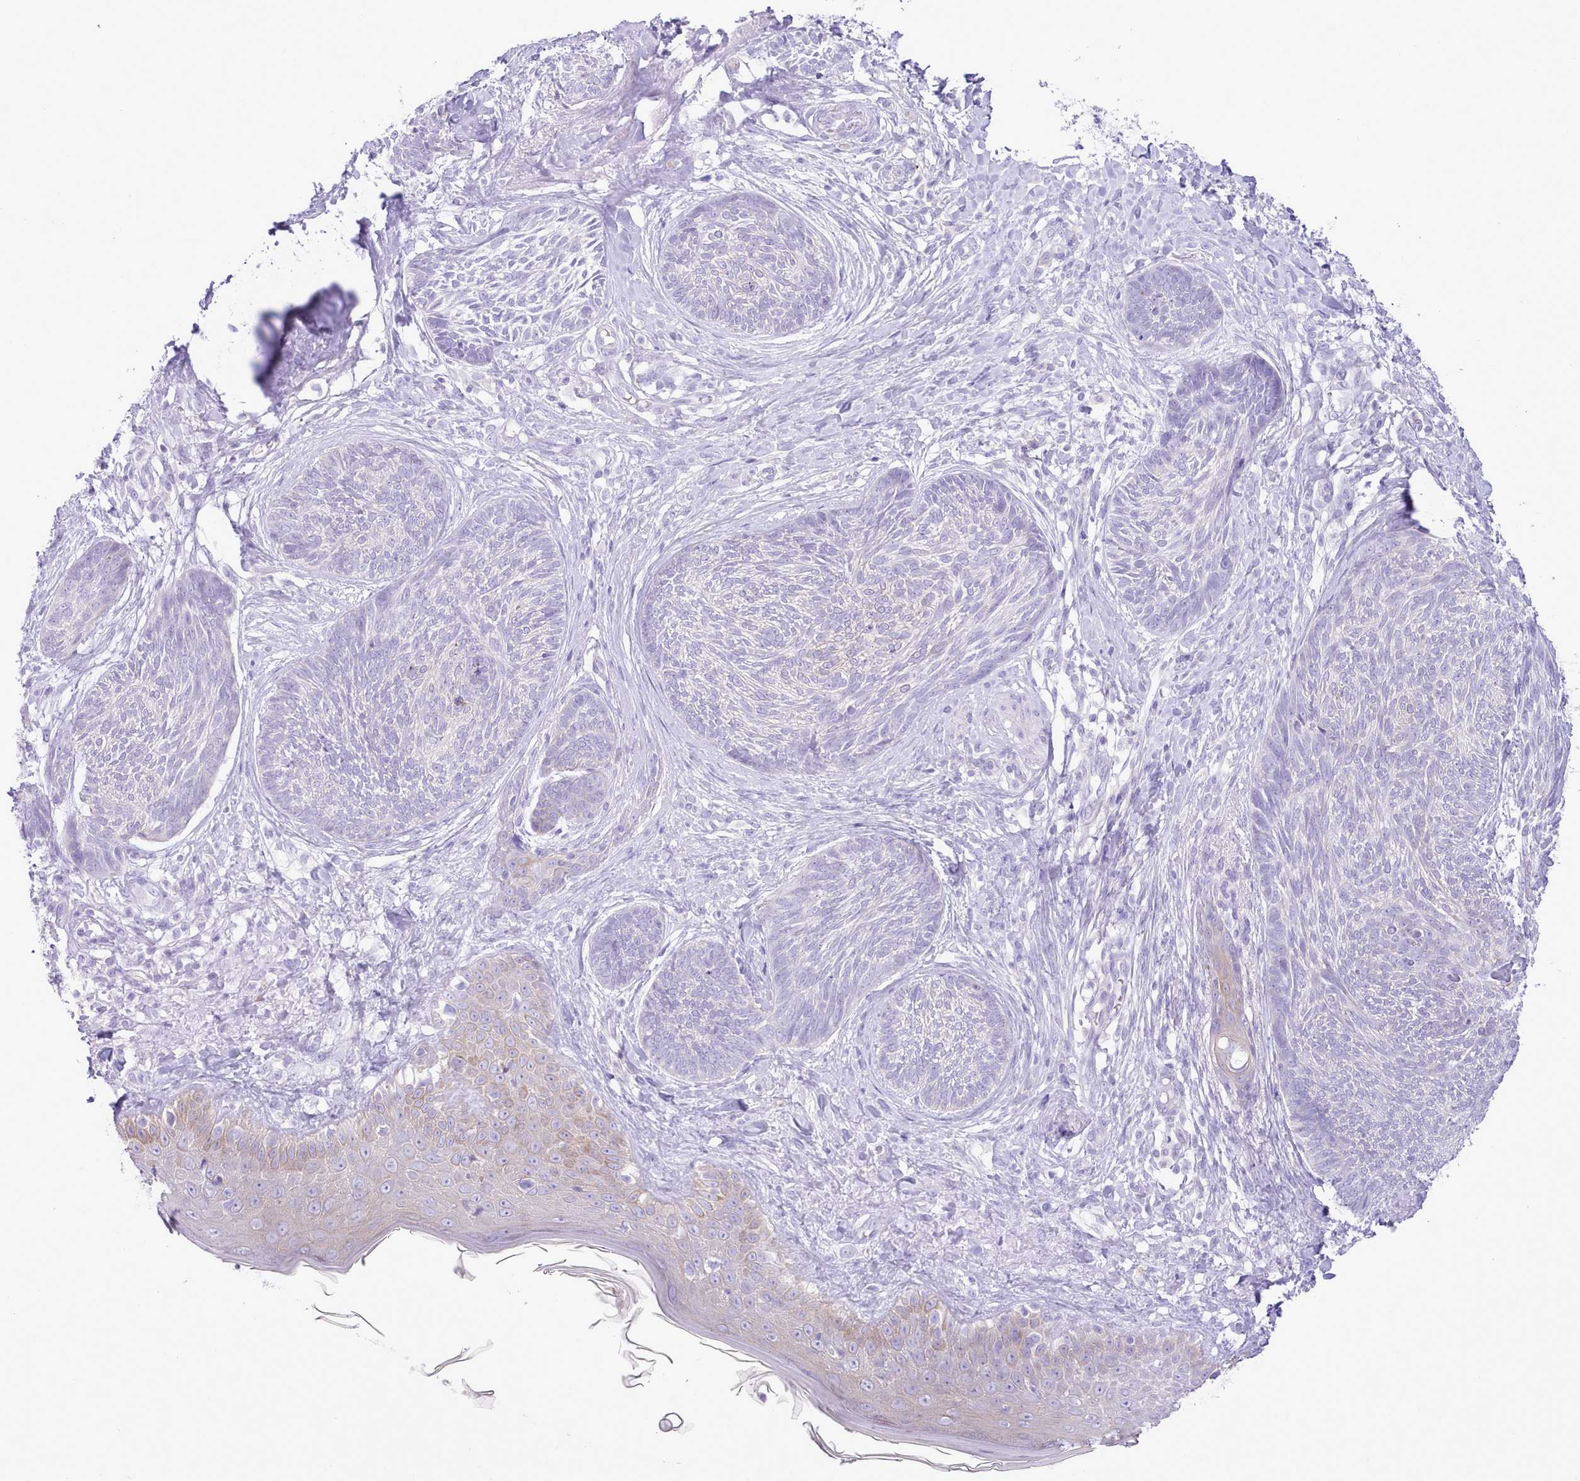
{"staining": {"intensity": "negative", "quantity": "none", "location": "none"}, "tissue": "skin cancer", "cell_type": "Tumor cells", "image_type": "cancer", "snomed": [{"axis": "morphology", "description": "Basal cell carcinoma"}, {"axis": "topography", "description": "Skin"}], "caption": "High power microscopy image of an IHC micrograph of skin cancer (basal cell carcinoma), revealing no significant expression in tumor cells. (DAB (3,3'-diaminobenzidine) IHC visualized using brightfield microscopy, high magnification).", "gene": "MDFI", "patient": {"sex": "male", "age": 73}}